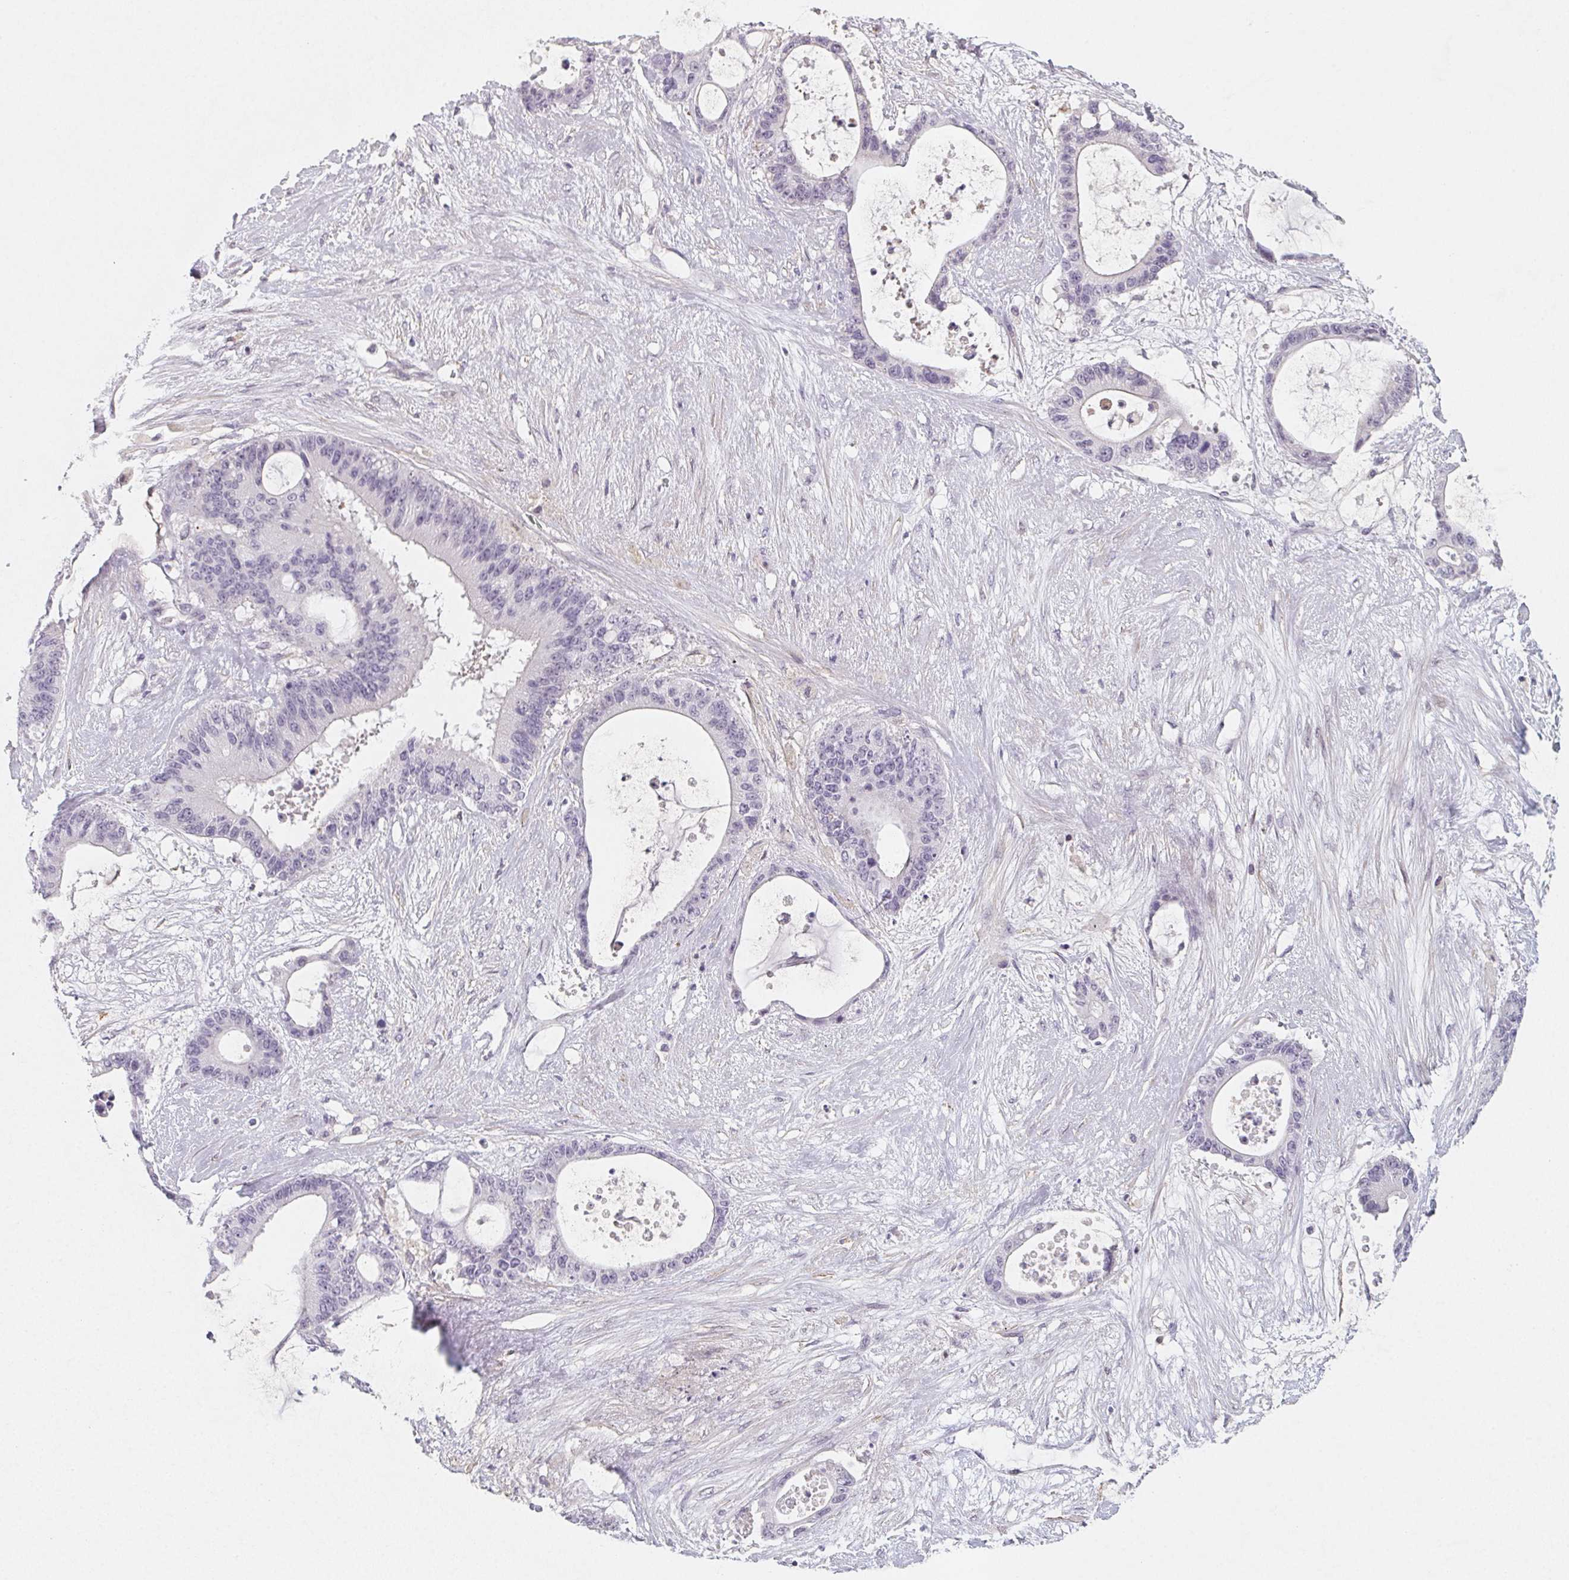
{"staining": {"intensity": "negative", "quantity": "none", "location": "none"}, "tissue": "liver cancer", "cell_type": "Tumor cells", "image_type": "cancer", "snomed": [{"axis": "morphology", "description": "Normal tissue, NOS"}, {"axis": "morphology", "description": "Cholangiocarcinoma"}, {"axis": "topography", "description": "Liver"}, {"axis": "topography", "description": "Peripheral nerve tissue"}], "caption": "Immunohistochemistry (IHC) of human cholangiocarcinoma (liver) demonstrates no expression in tumor cells.", "gene": "LRRC23", "patient": {"sex": "female", "age": 73}}